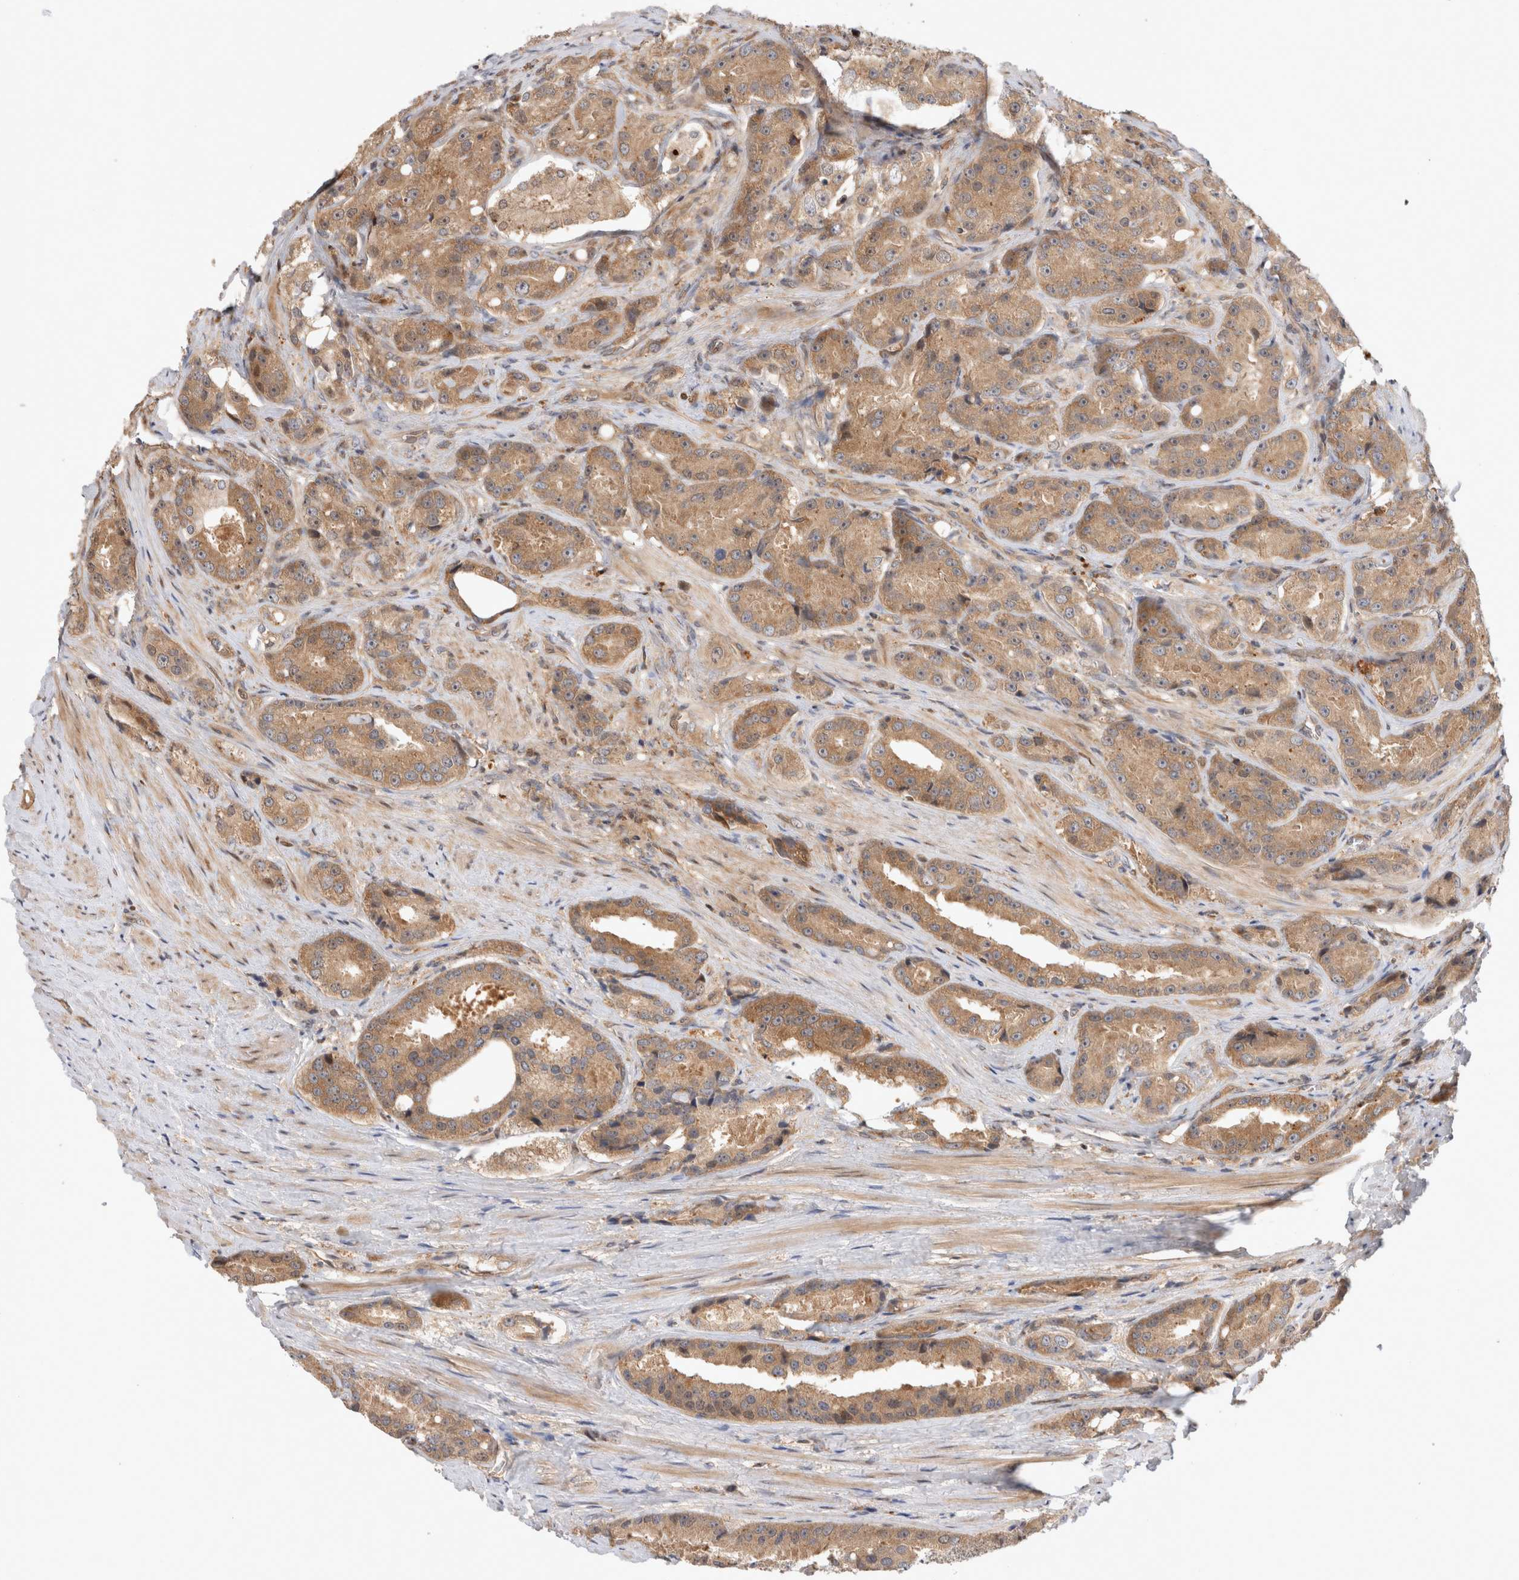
{"staining": {"intensity": "moderate", "quantity": ">75%", "location": "cytoplasmic/membranous"}, "tissue": "prostate cancer", "cell_type": "Tumor cells", "image_type": "cancer", "snomed": [{"axis": "morphology", "description": "Adenocarcinoma, High grade"}, {"axis": "topography", "description": "Prostate"}], "caption": "This is a photomicrograph of immunohistochemistry (IHC) staining of prostate high-grade adenocarcinoma, which shows moderate positivity in the cytoplasmic/membranous of tumor cells.", "gene": "HTT", "patient": {"sex": "male", "age": 60}}